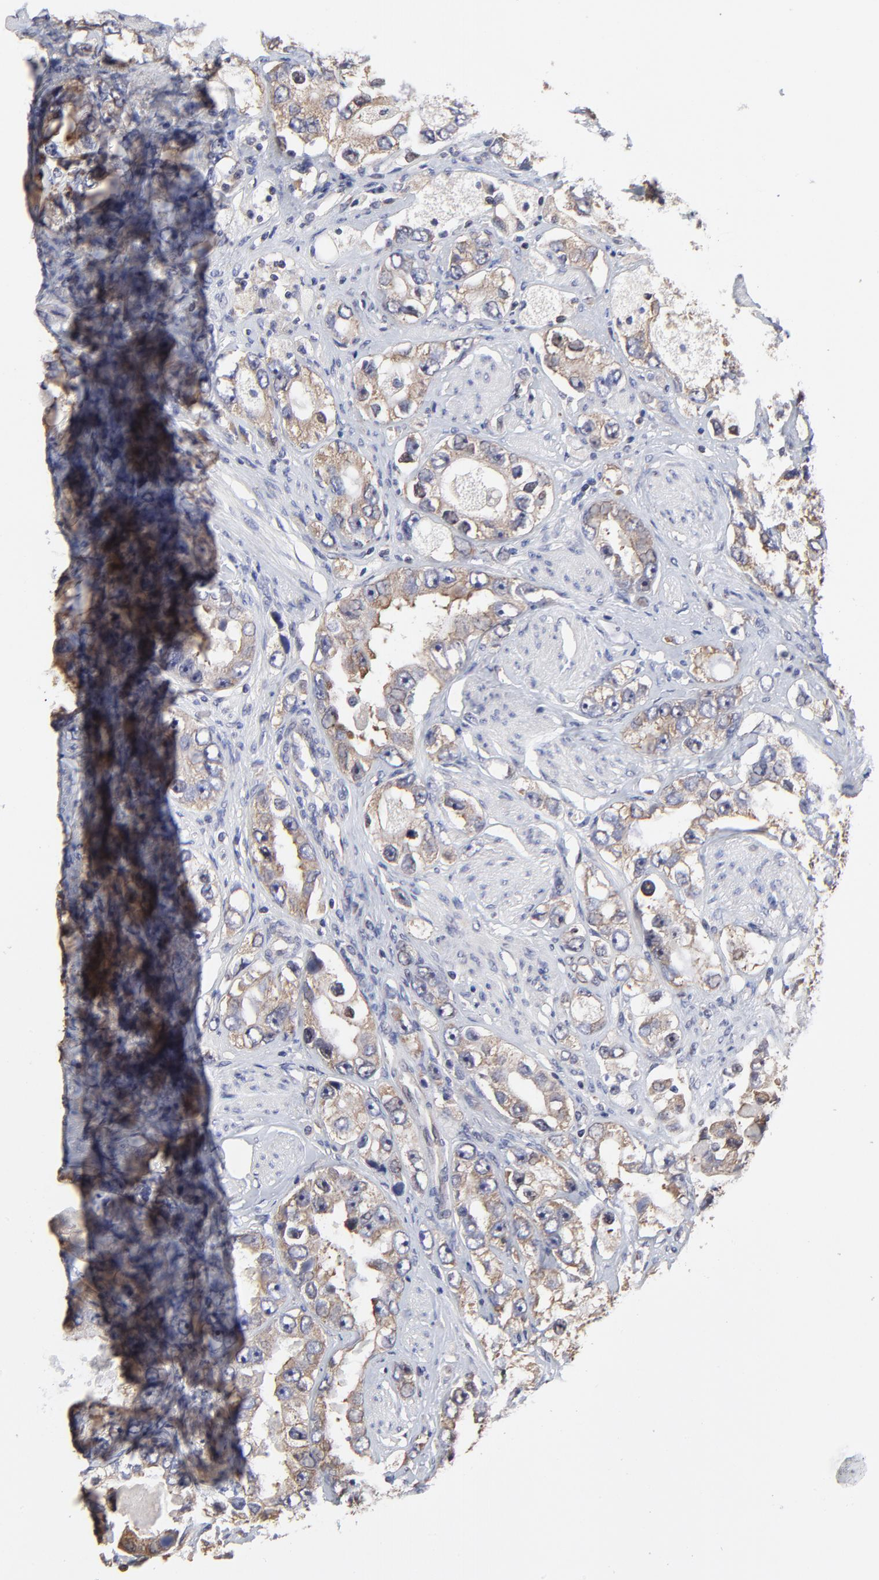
{"staining": {"intensity": "weak", "quantity": ">75%", "location": "cytoplasmic/membranous"}, "tissue": "prostate cancer", "cell_type": "Tumor cells", "image_type": "cancer", "snomed": [{"axis": "morphology", "description": "Adenocarcinoma, High grade"}, {"axis": "topography", "description": "Prostate"}], "caption": "Brown immunohistochemical staining in human prostate cancer (high-grade adenocarcinoma) shows weak cytoplasmic/membranous staining in approximately >75% of tumor cells.", "gene": "CCT2", "patient": {"sex": "male", "age": 63}}